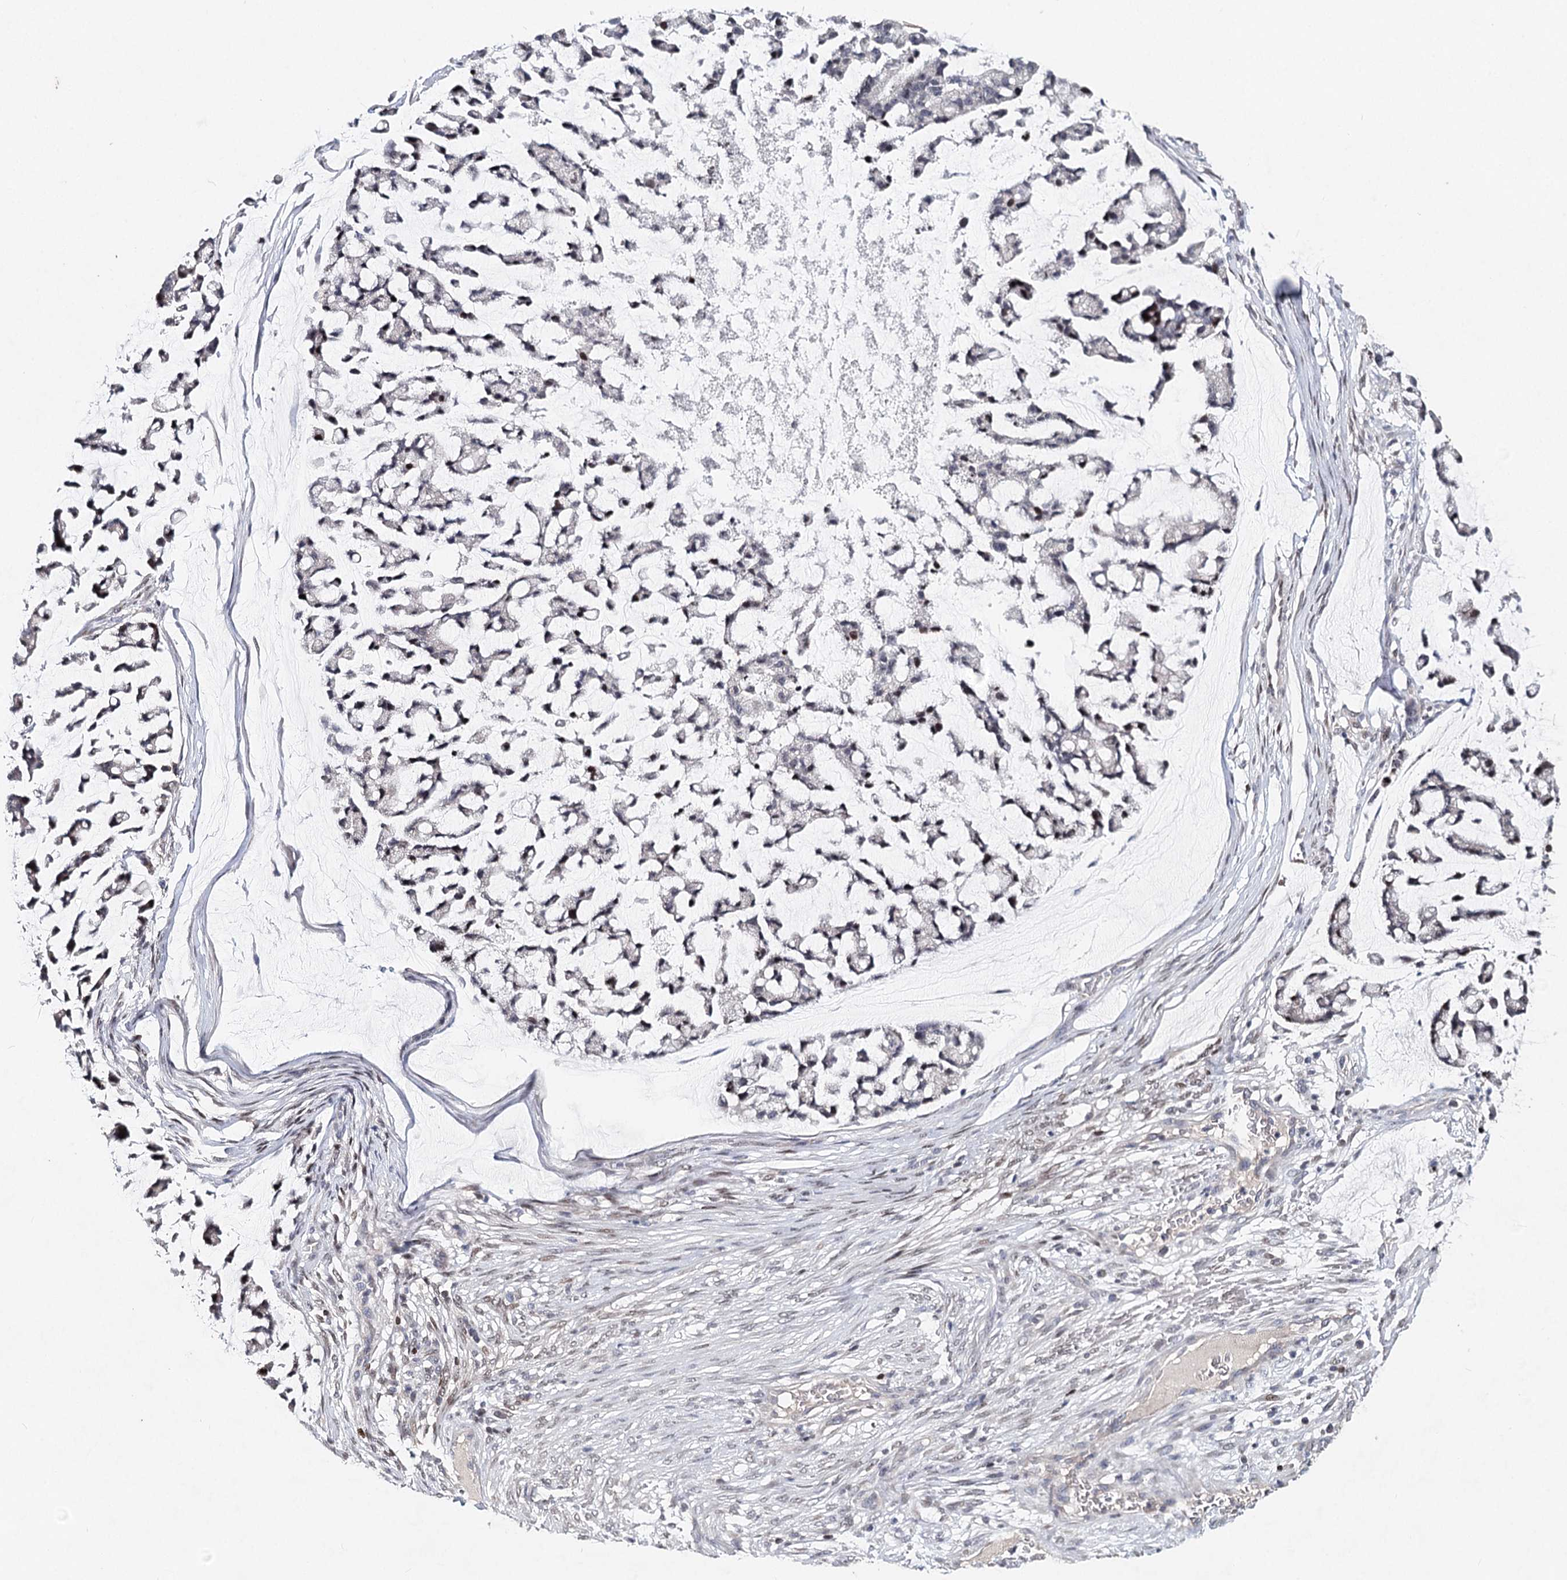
{"staining": {"intensity": "moderate", "quantity": "<25%", "location": "nuclear"}, "tissue": "stomach cancer", "cell_type": "Tumor cells", "image_type": "cancer", "snomed": [{"axis": "morphology", "description": "Adenocarcinoma, NOS"}, {"axis": "topography", "description": "Stomach, lower"}], "caption": "A high-resolution photomicrograph shows immunohistochemistry staining of stomach adenocarcinoma, which exhibits moderate nuclear expression in approximately <25% of tumor cells. The protein is shown in brown color, while the nuclei are stained blue.", "gene": "FRMD4A", "patient": {"sex": "male", "age": 67}}